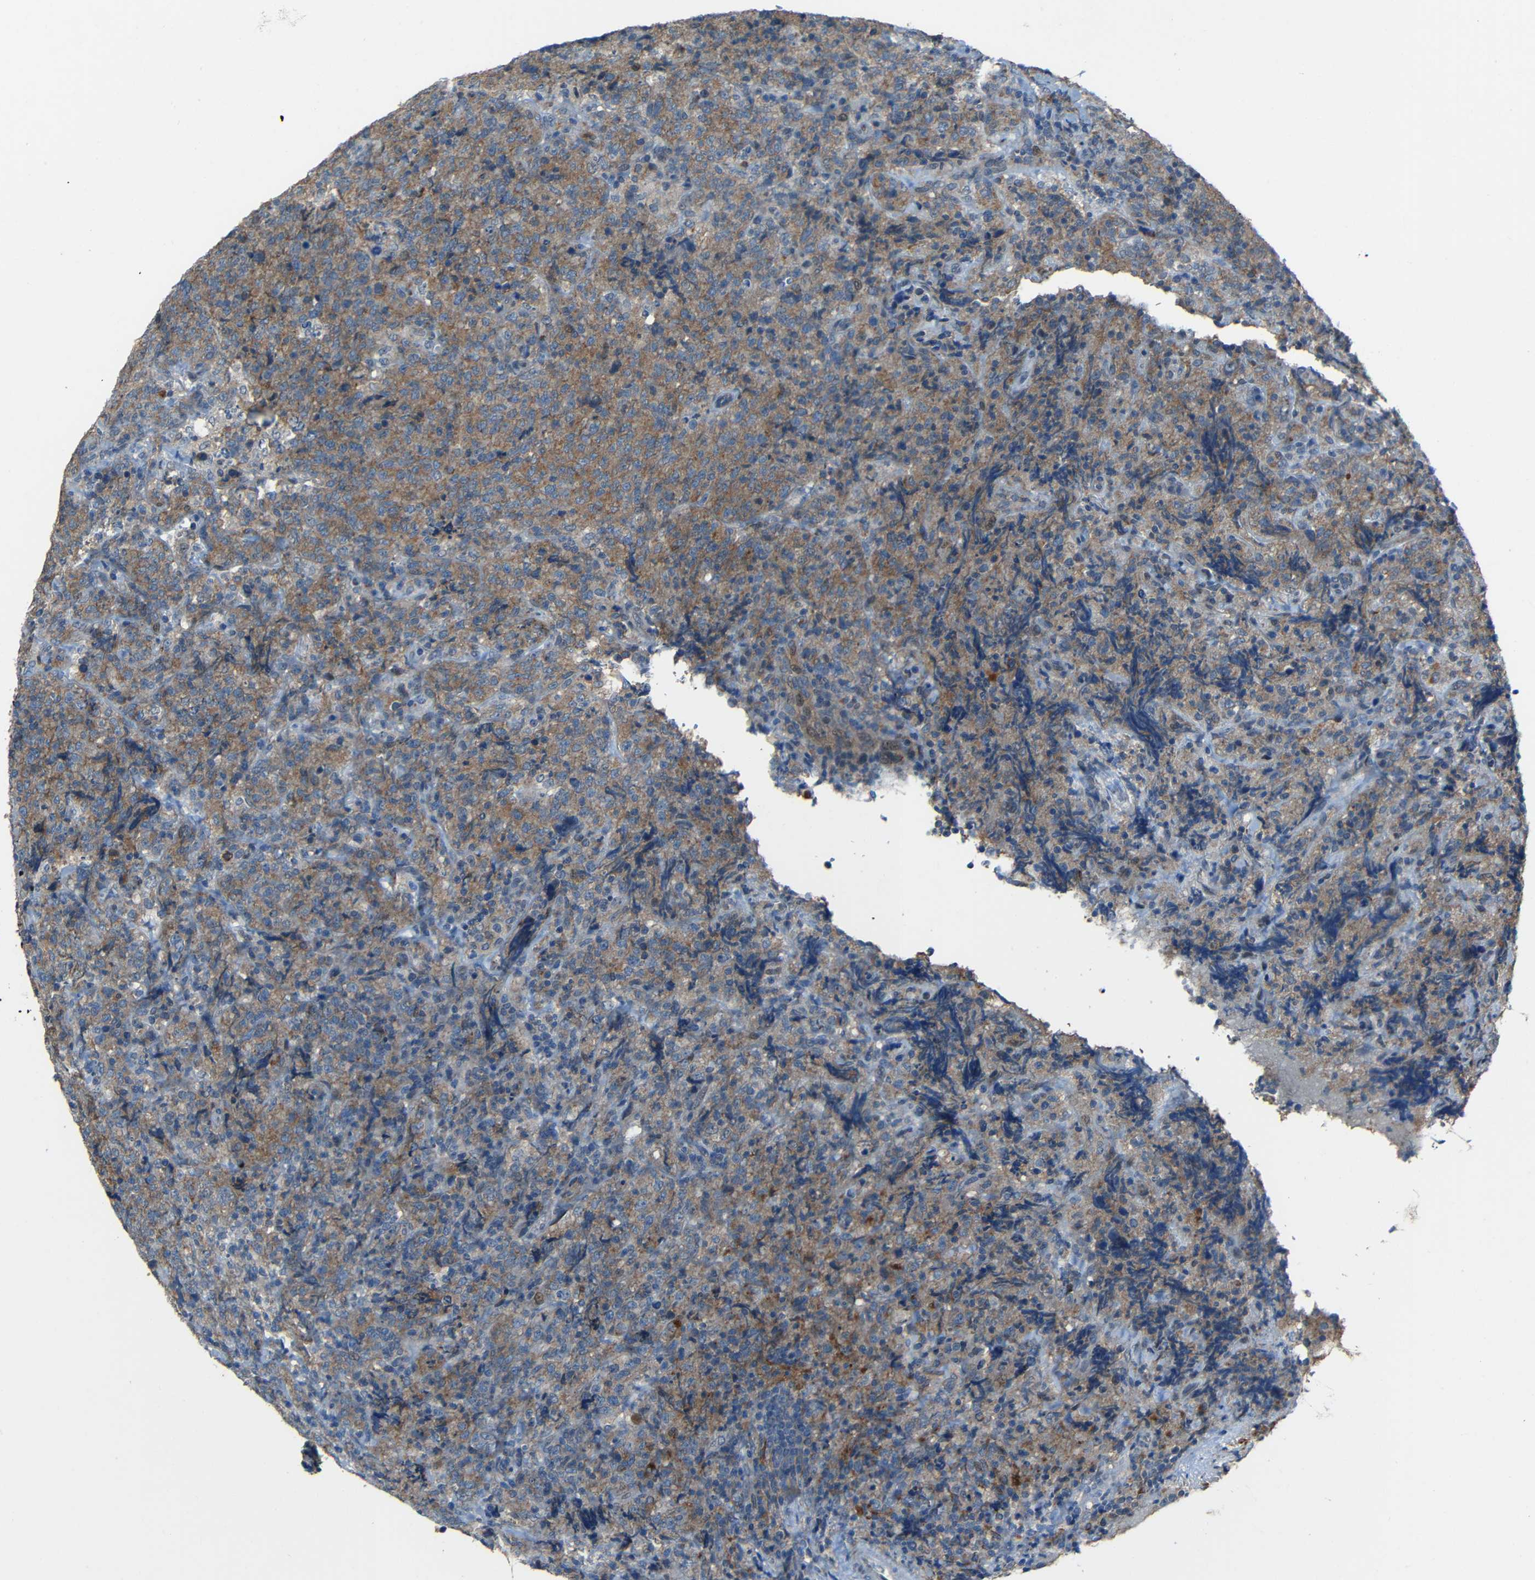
{"staining": {"intensity": "moderate", "quantity": ">75%", "location": "cytoplasmic/membranous"}, "tissue": "lymphoma", "cell_type": "Tumor cells", "image_type": "cancer", "snomed": [{"axis": "morphology", "description": "Malignant lymphoma, non-Hodgkin's type, High grade"}, {"axis": "topography", "description": "Tonsil"}], "caption": "Immunohistochemistry (IHC) histopathology image of lymphoma stained for a protein (brown), which demonstrates medium levels of moderate cytoplasmic/membranous staining in approximately >75% of tumor cells.", "gene": "DNAJC5", "patient": {"sex": "female", "age": 36}}